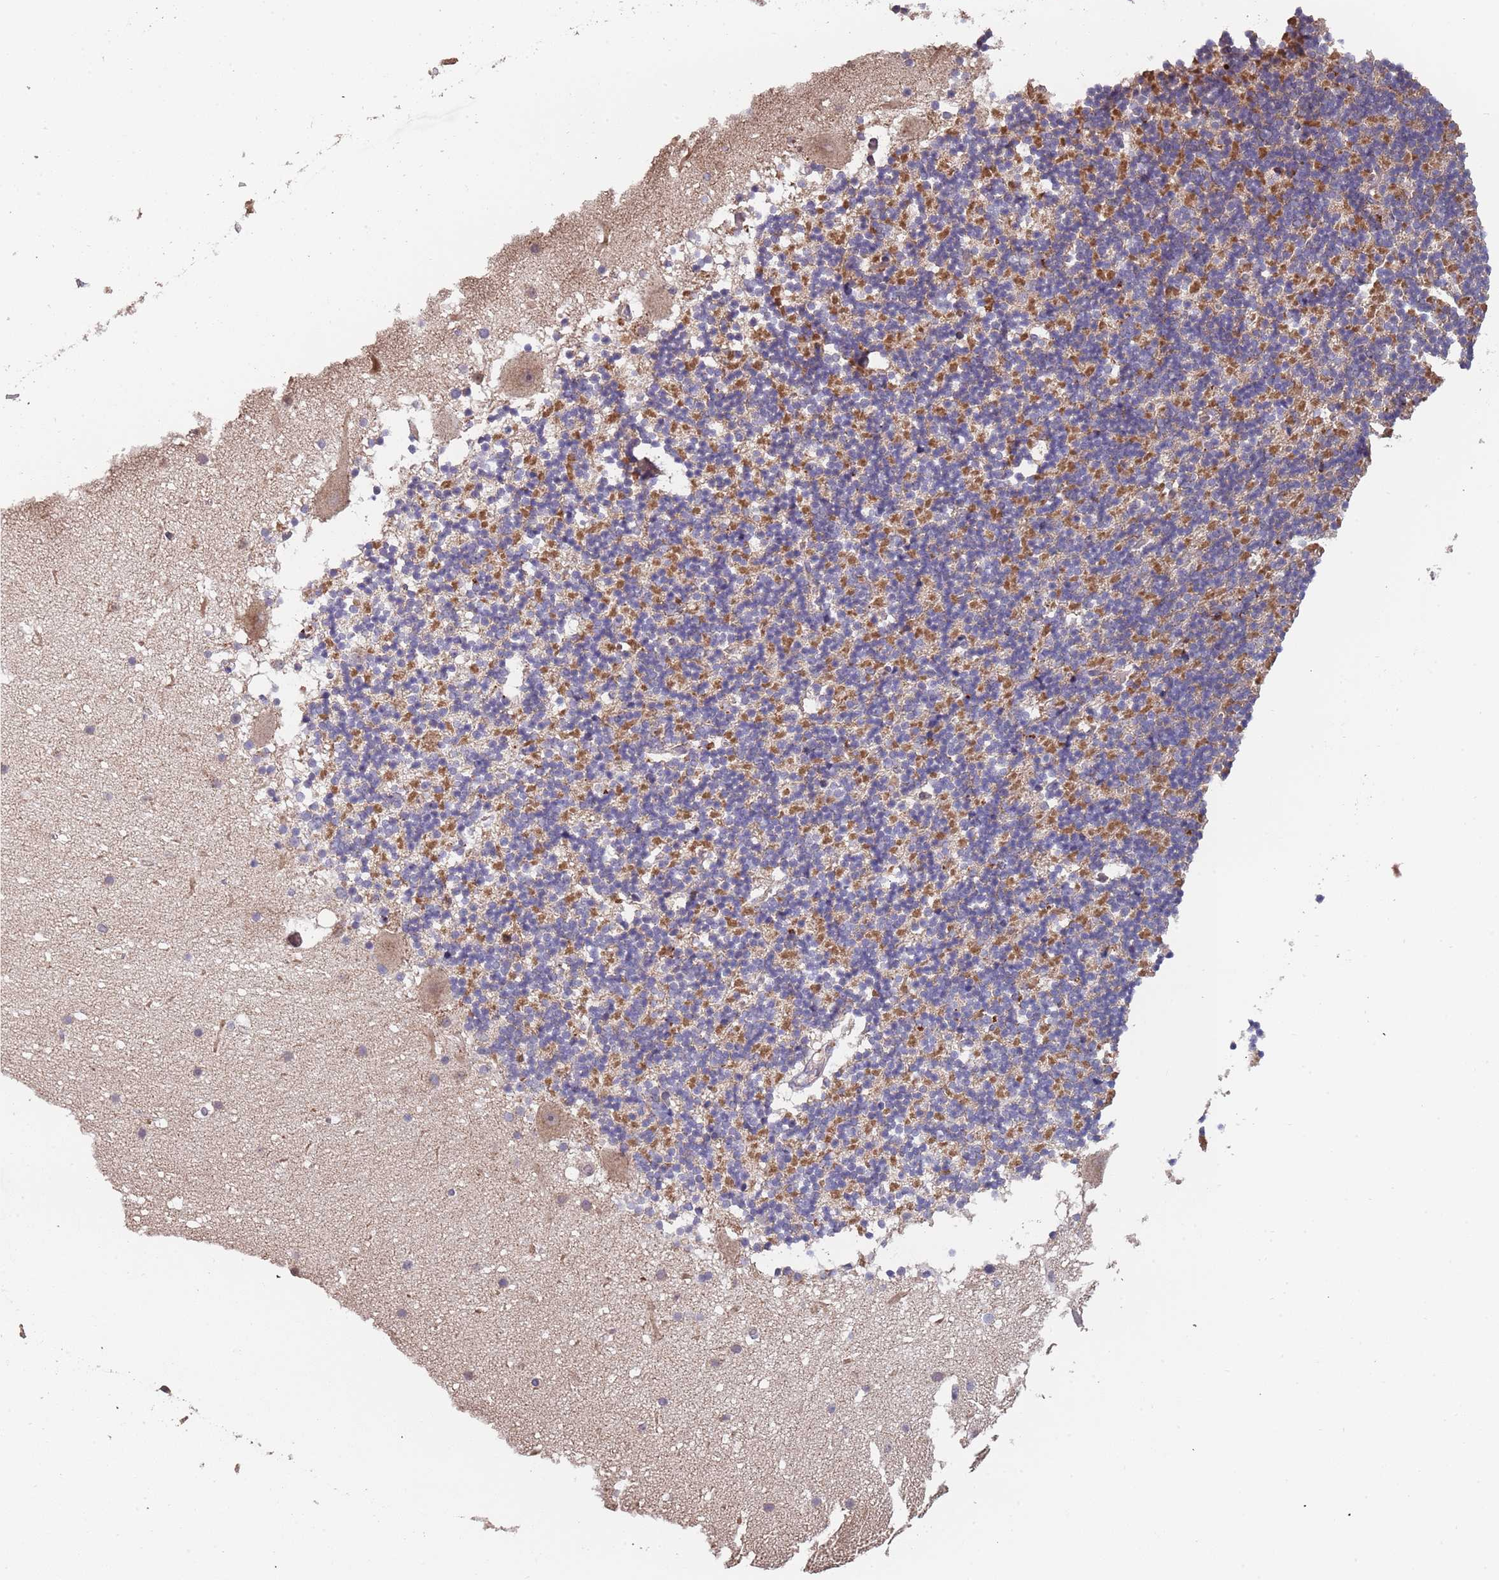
{"staining": {"intensity": "moderate", "quantity": "25%-75%", "location": "cytoplasmic/membranous"}, "tissue": "cerebellum", "cell_type": "Cells in granular layer", "image_type": "normal", "snomed": [{"axis": "morphology", "description": "Normal tissue, NOS"}, {"axis": "topography", "description": "Cerebellum"}], "caption": "This micrograph demonstrates unremarkable cerebellum stained with IHC to label a protein in brown. The cytoplasmic/membranous of cells in granular layer show moderate positivity for the protein. Nuclei are counter-stained blue.", "gene": "TMEM64", "patient": {"sex": "male", "age": 57}}